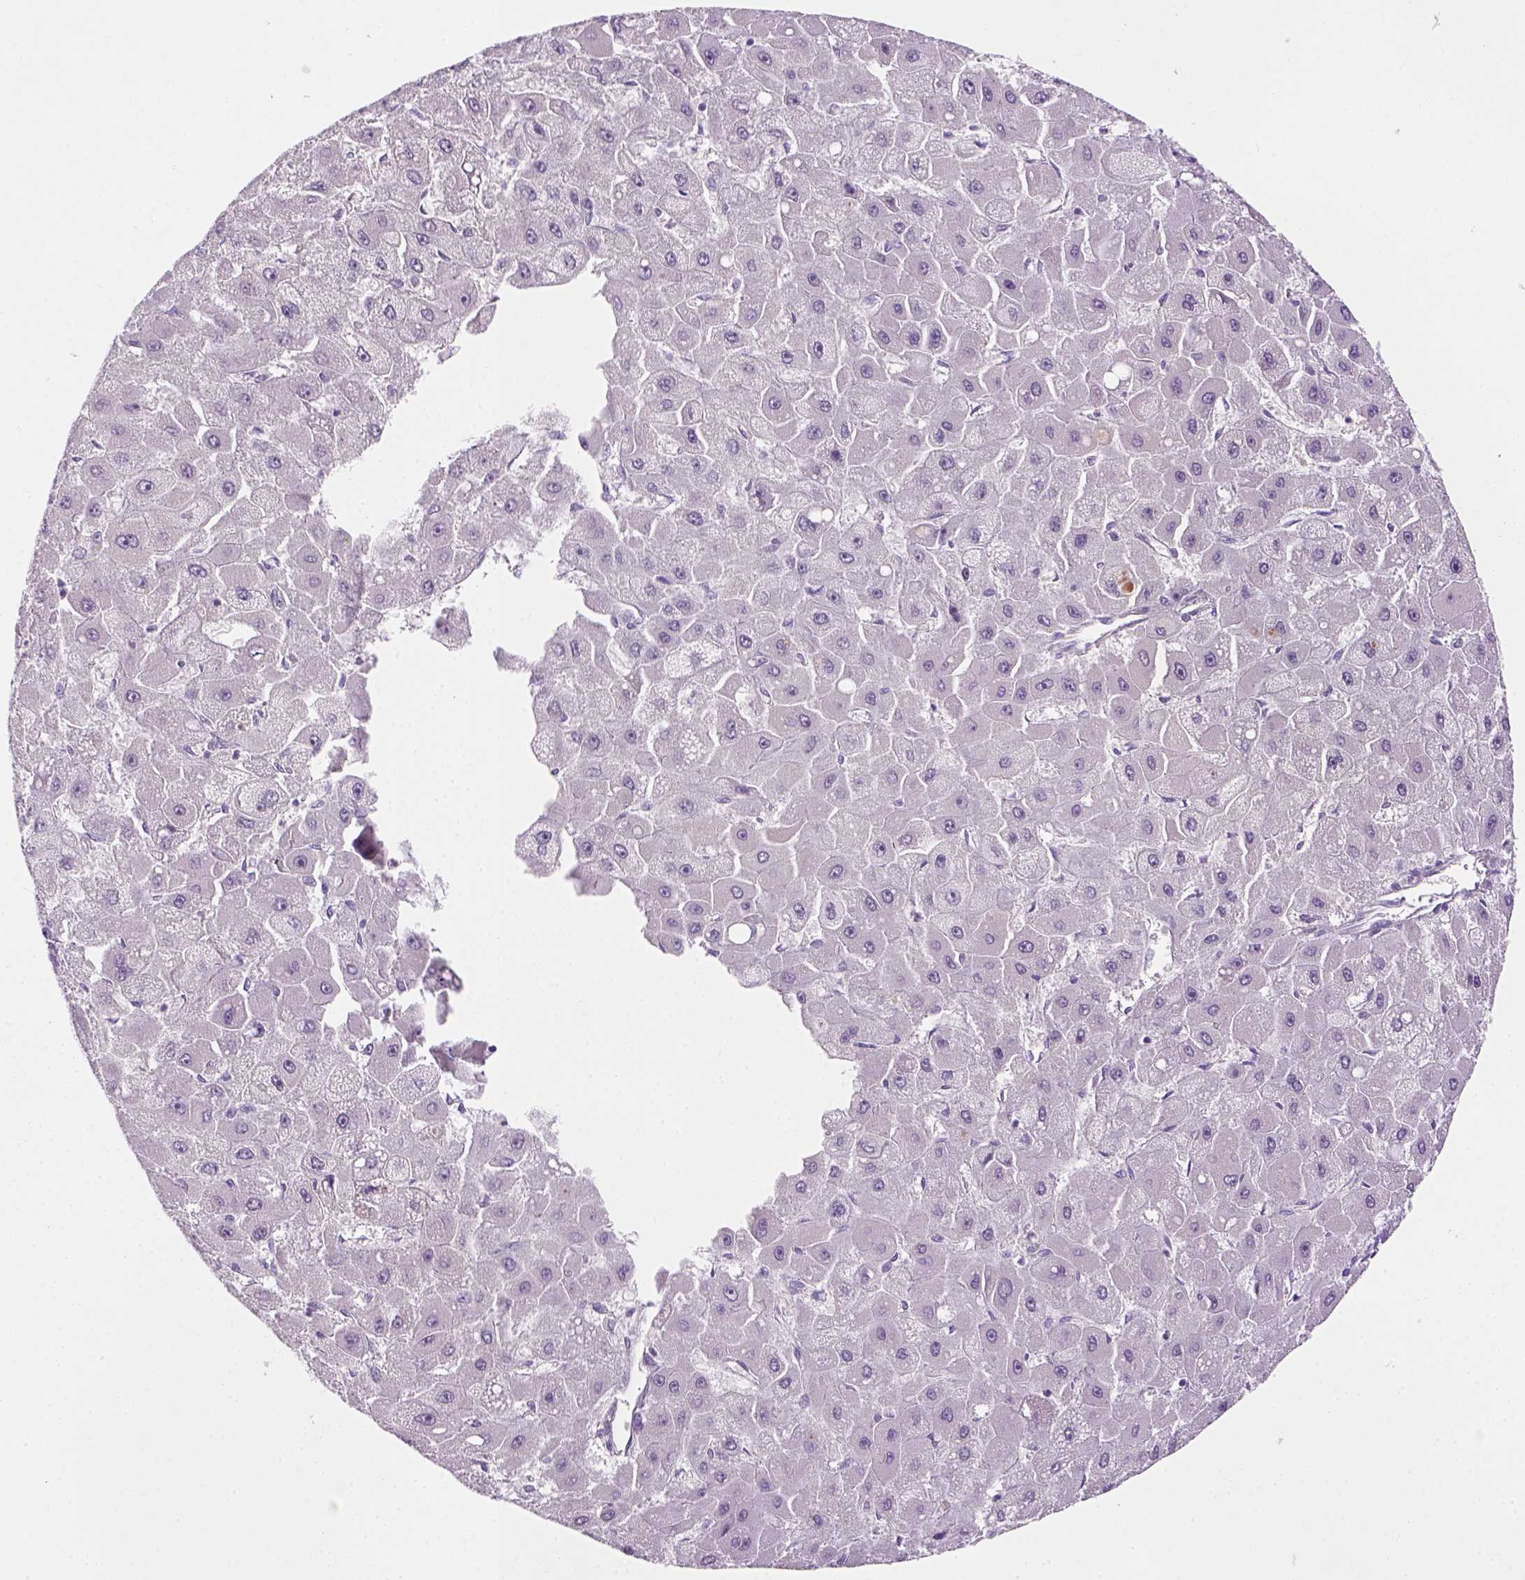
{"staining": {"intensity": "negative", "quantity": "none", "location": "none"}, "tissue": "liver cancer", "cell_type": "Tumor cells", "image_type": "cancer", "snomed": [{"axis": "morphology", "description": "Carcinoma, Hepatocellular, NOS"}, {"axis": "topography", "description": "Liver"}], "caption": "Photomicrograph shows no protein staining in tumor cells of liver cancer tissue.", "gene": "GFI1B", "patient": {"sex": "female", "age": 25}}